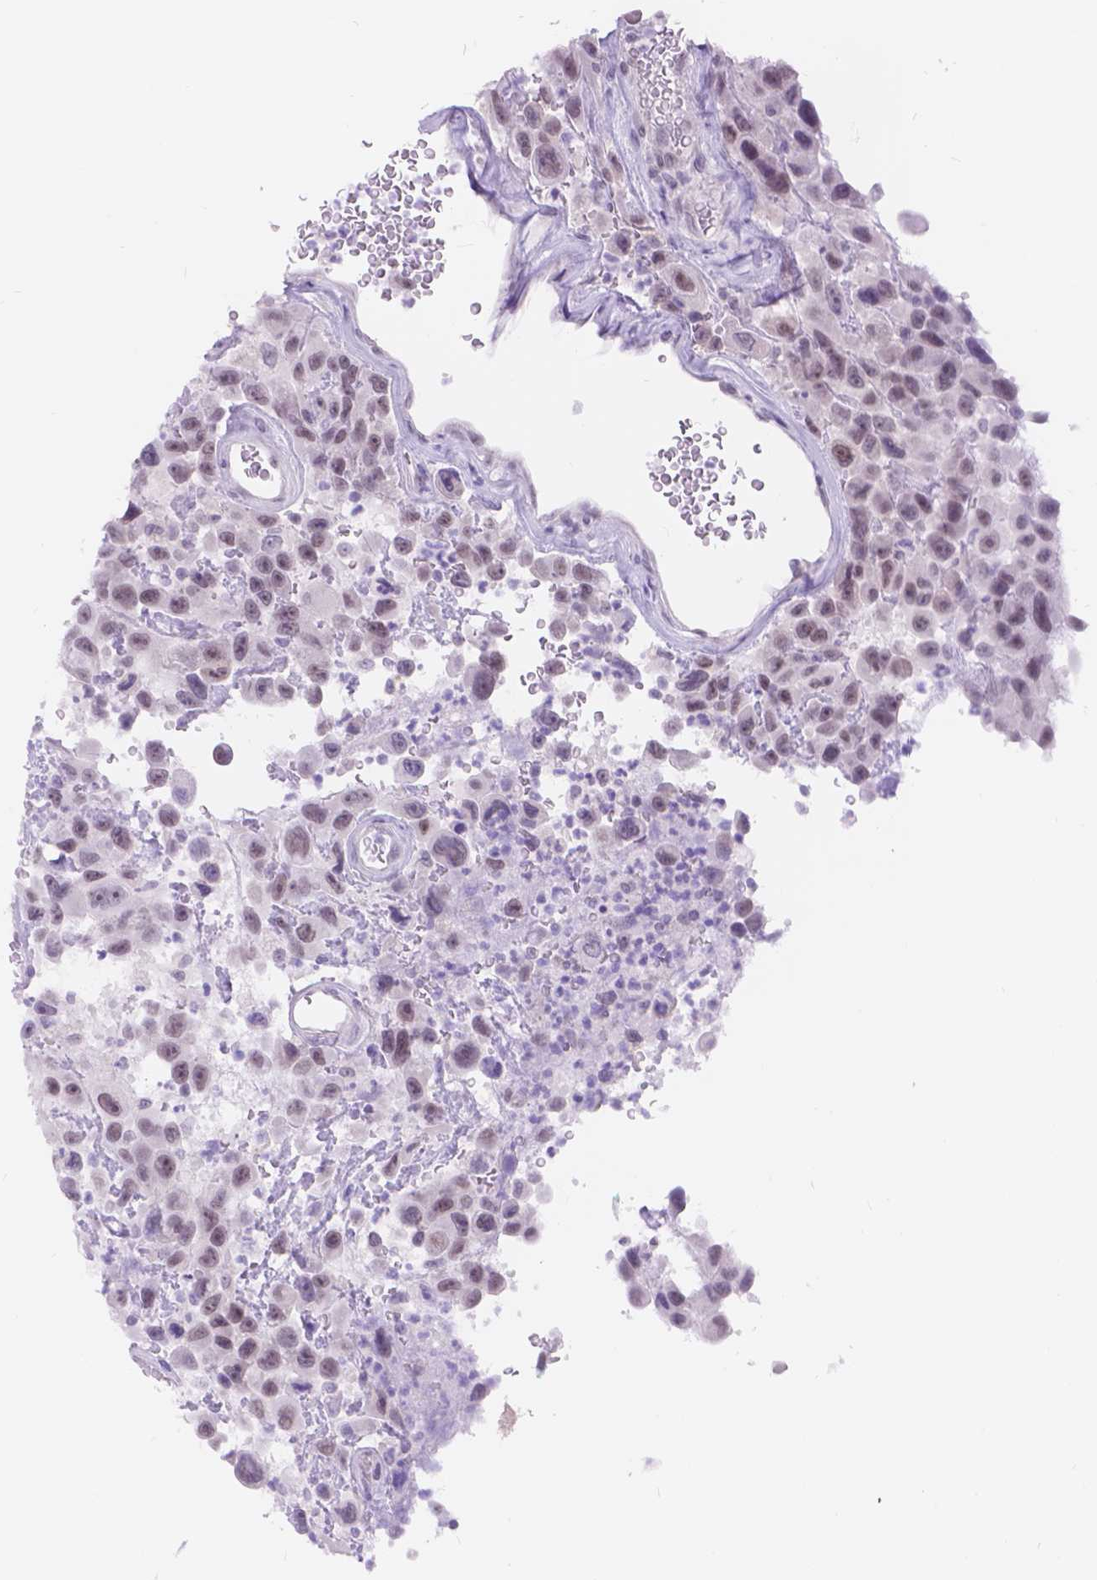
{"staining": {"intensity": "weak", "quantity": ">75%", "location": "nuclear"}, "tissue": "urothelial cancer", "cell_type": "Tumor cells", "image_type": "cancer", "snomed": [{"axis": "morphology", "description": "Urothelial carcinoma, High grade"}, {"axis": "topography", "description": "Urinary bladder"}], "caption": "Immunohistochemistry histopathology image of human urothelial cancer stained for a protein (brown), which shows low levels of weak nuclear staining in approximately >75% of tumor cells.", "gene": "DCC", "patient": {"sex": "male", "age": 53}}